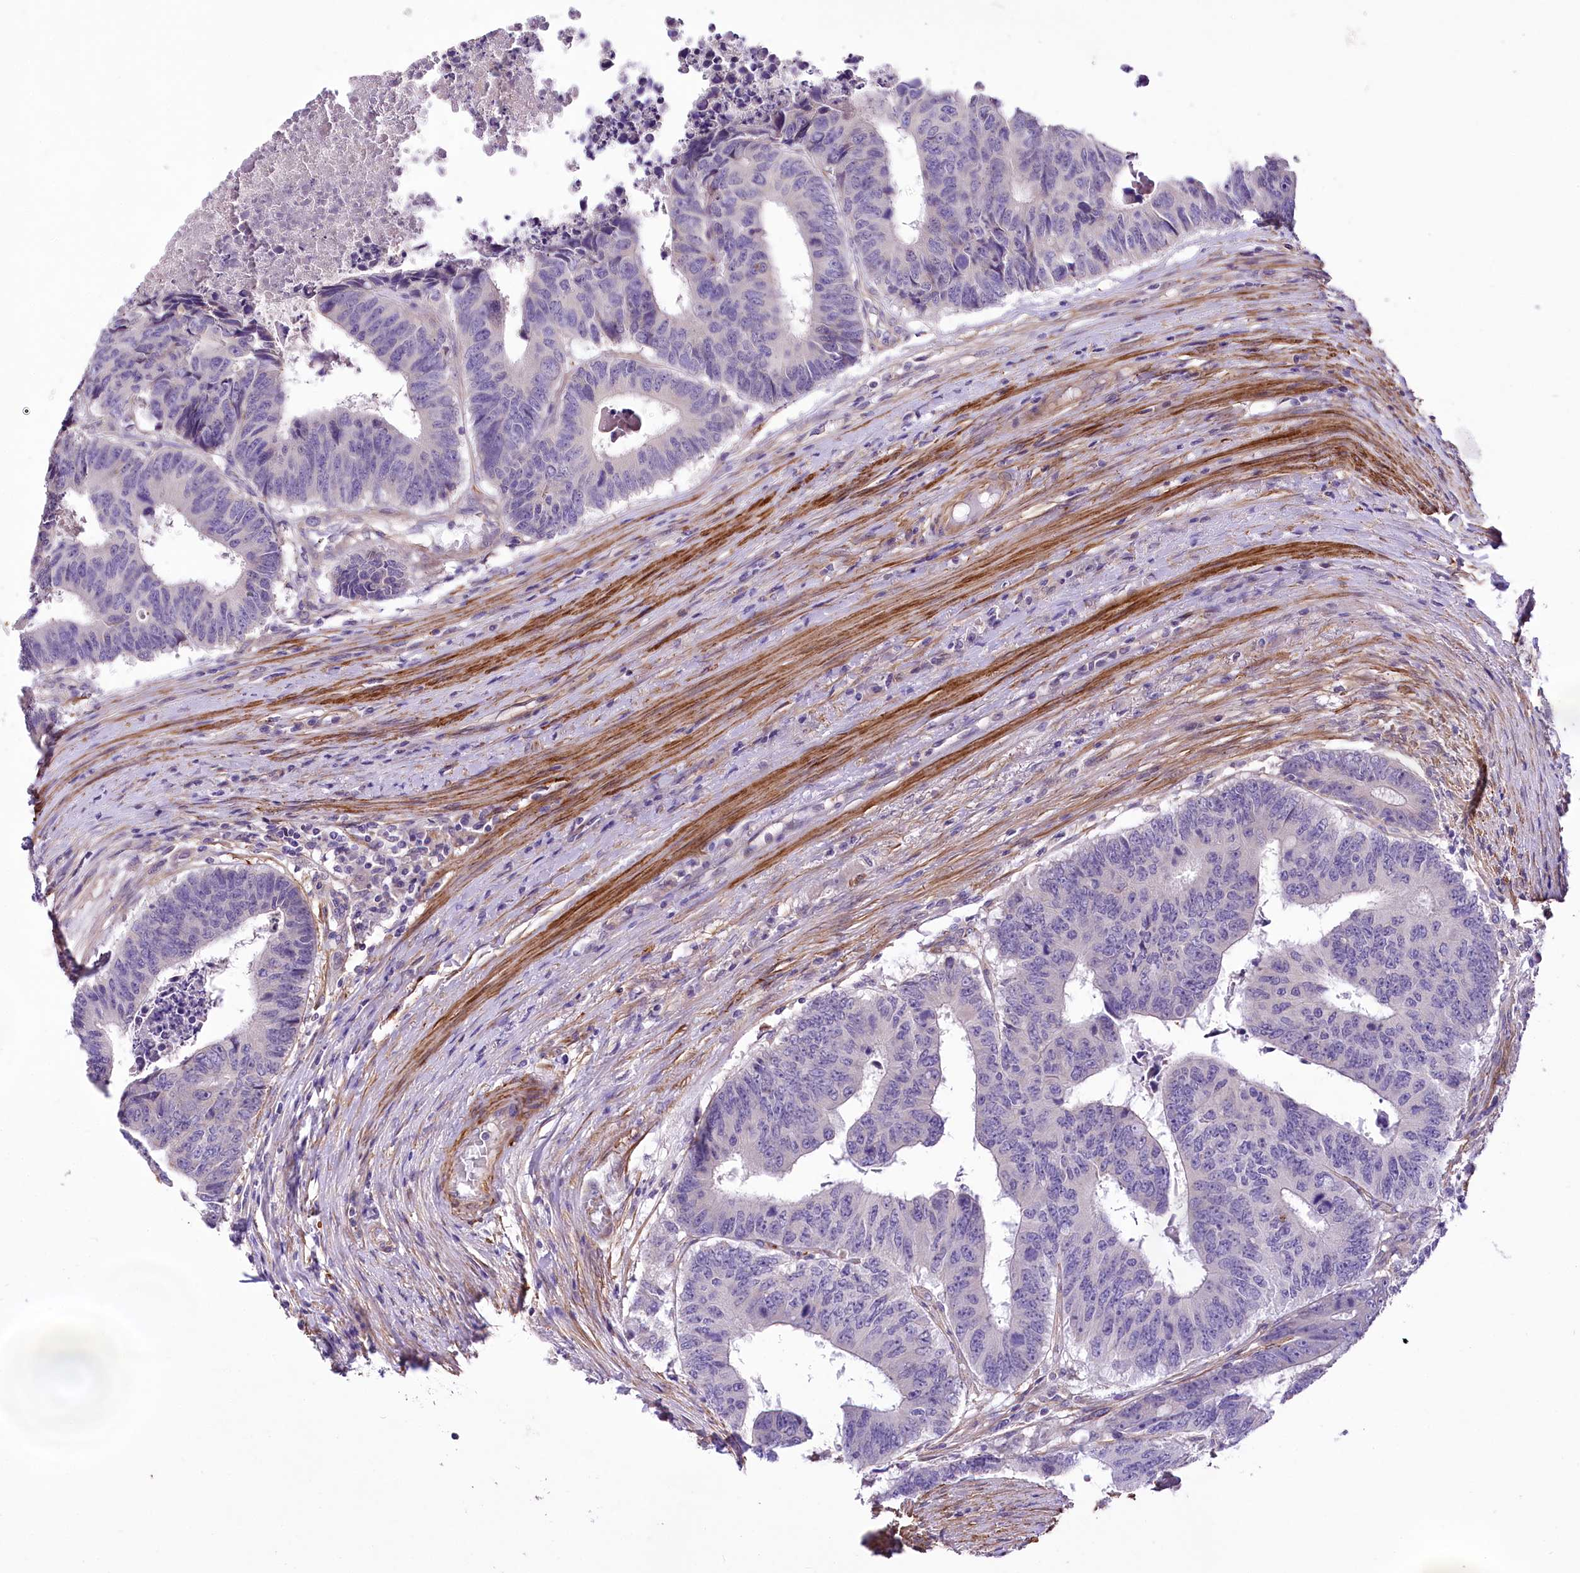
{"staining": {"intensity": "negative", "quantity": "none", "location": "none"}, "tissue": "colorectal cancer", "cell_type": "Tumor cells", "image_type": "cancer", "snomed": [{"axis": "morphology", "description": "Adenocarcinoma, NOS"}, {"axis": "topography", "description": "Rectum"}], "caption": "An immunohistochemistry (IHC) histopathology image of adenocarcinoma (colorectal) is shown. There is no staining in tumor cells of adenocarcinoma (colorectal).", "gene": "RDH16", "patient": {"sex": "male", "age": 84}}